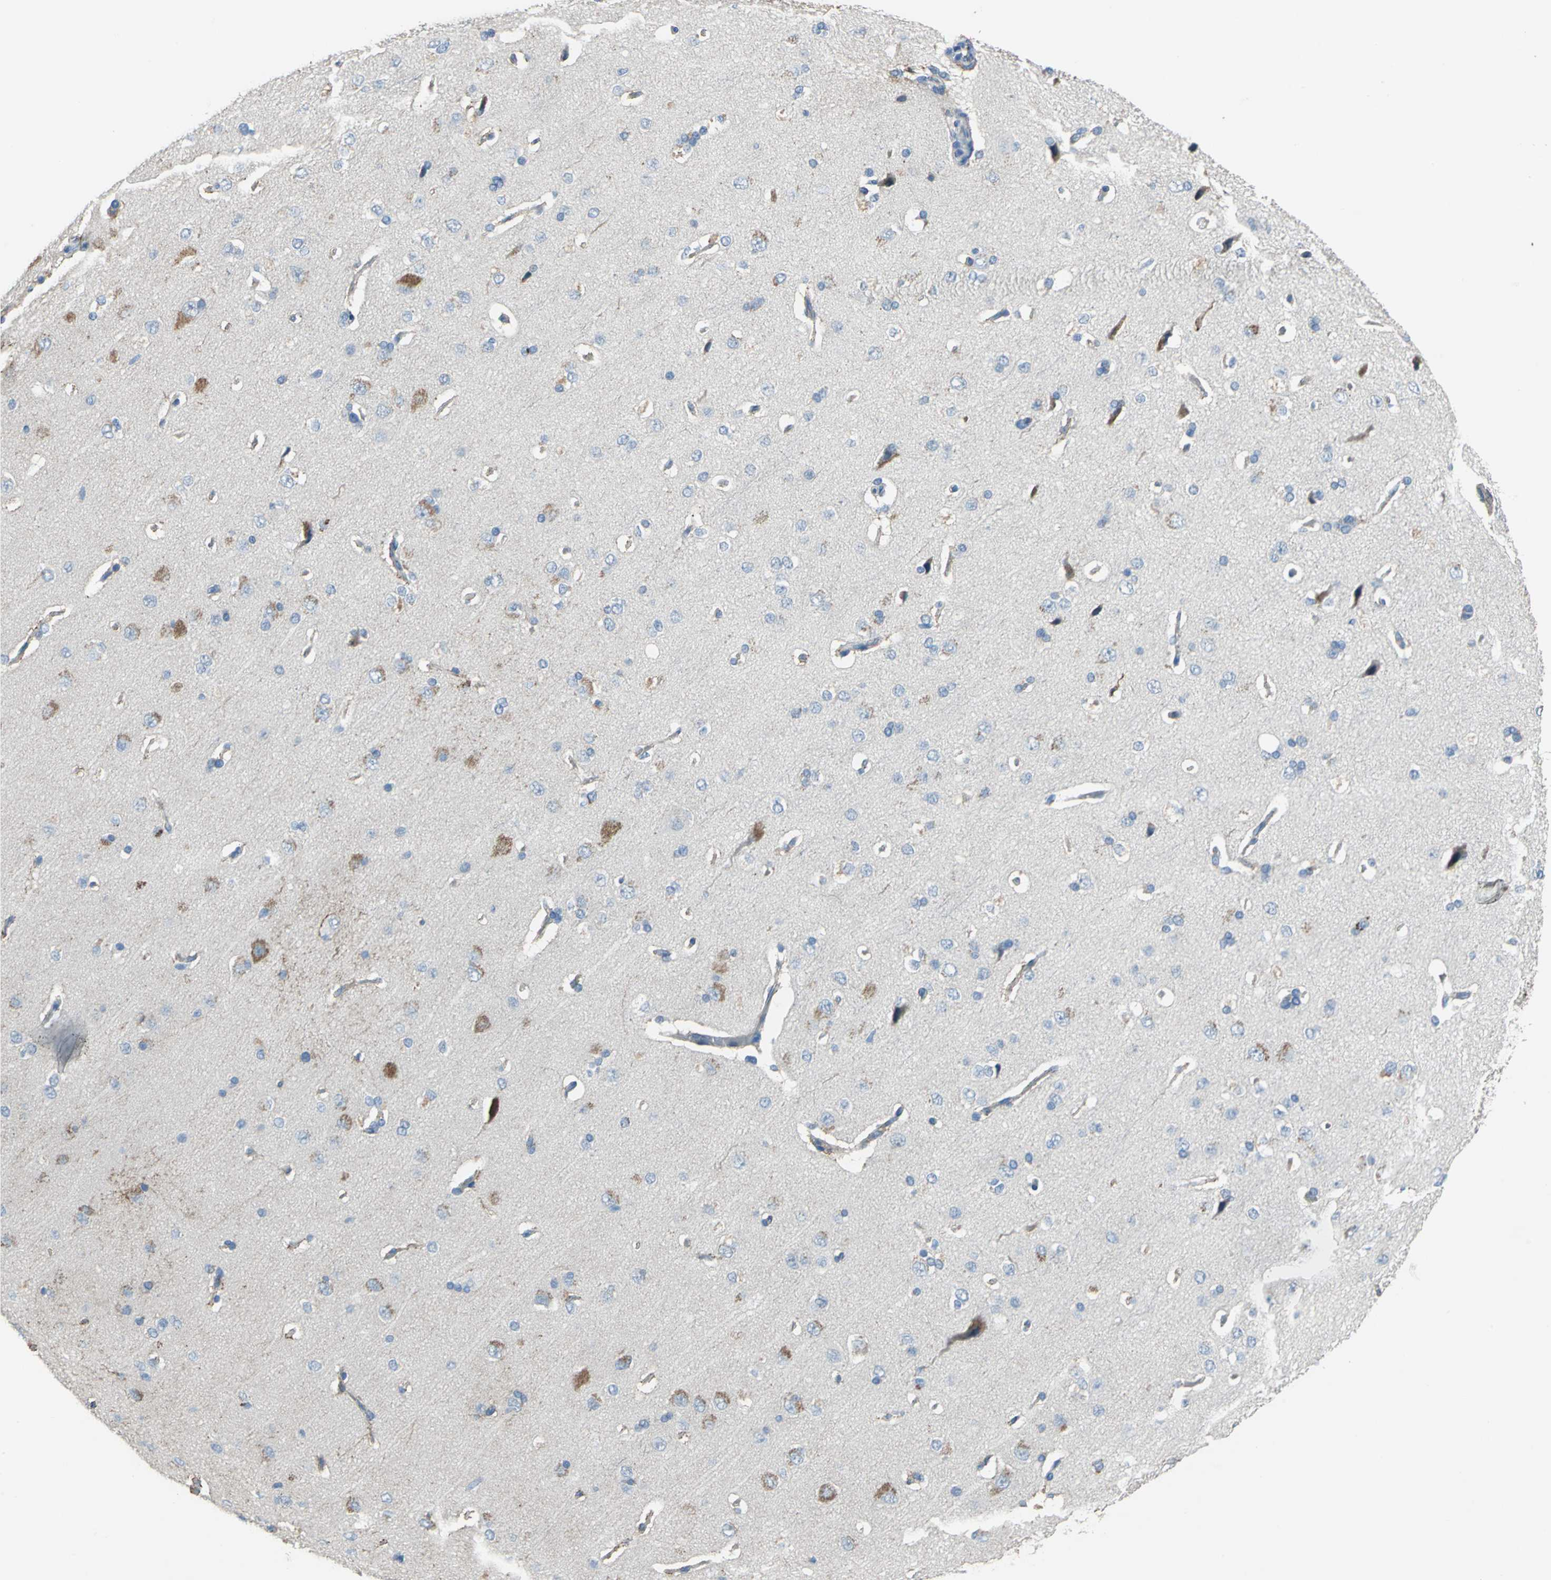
{"staining": {"intensity": "weak", "quantity": "25%-75%", "location": "cytoplasmic/membranous"}, "tissue": "cerebral cortex", "cell_type": "Endothelial cells", "image_type": "normal", "snomed": [{"axis": "morphology", "description": "Normal tissue, NOS"}, {"axis": "topography", "description": "Cerebral cortex"}], "caption": "Immunohistochemistry (IHC) histopathology image of benign cerebral cortex: cerebral cortex stained using immunohistochemistry shows low levels of weak protein expression localized specifically in the cytoplasmic/membranous of endothelial cells, appearing as a cytoplasmic/membranous brown color.", "gene": "CD44", "patient": {"sex": "male", "age": 62}}